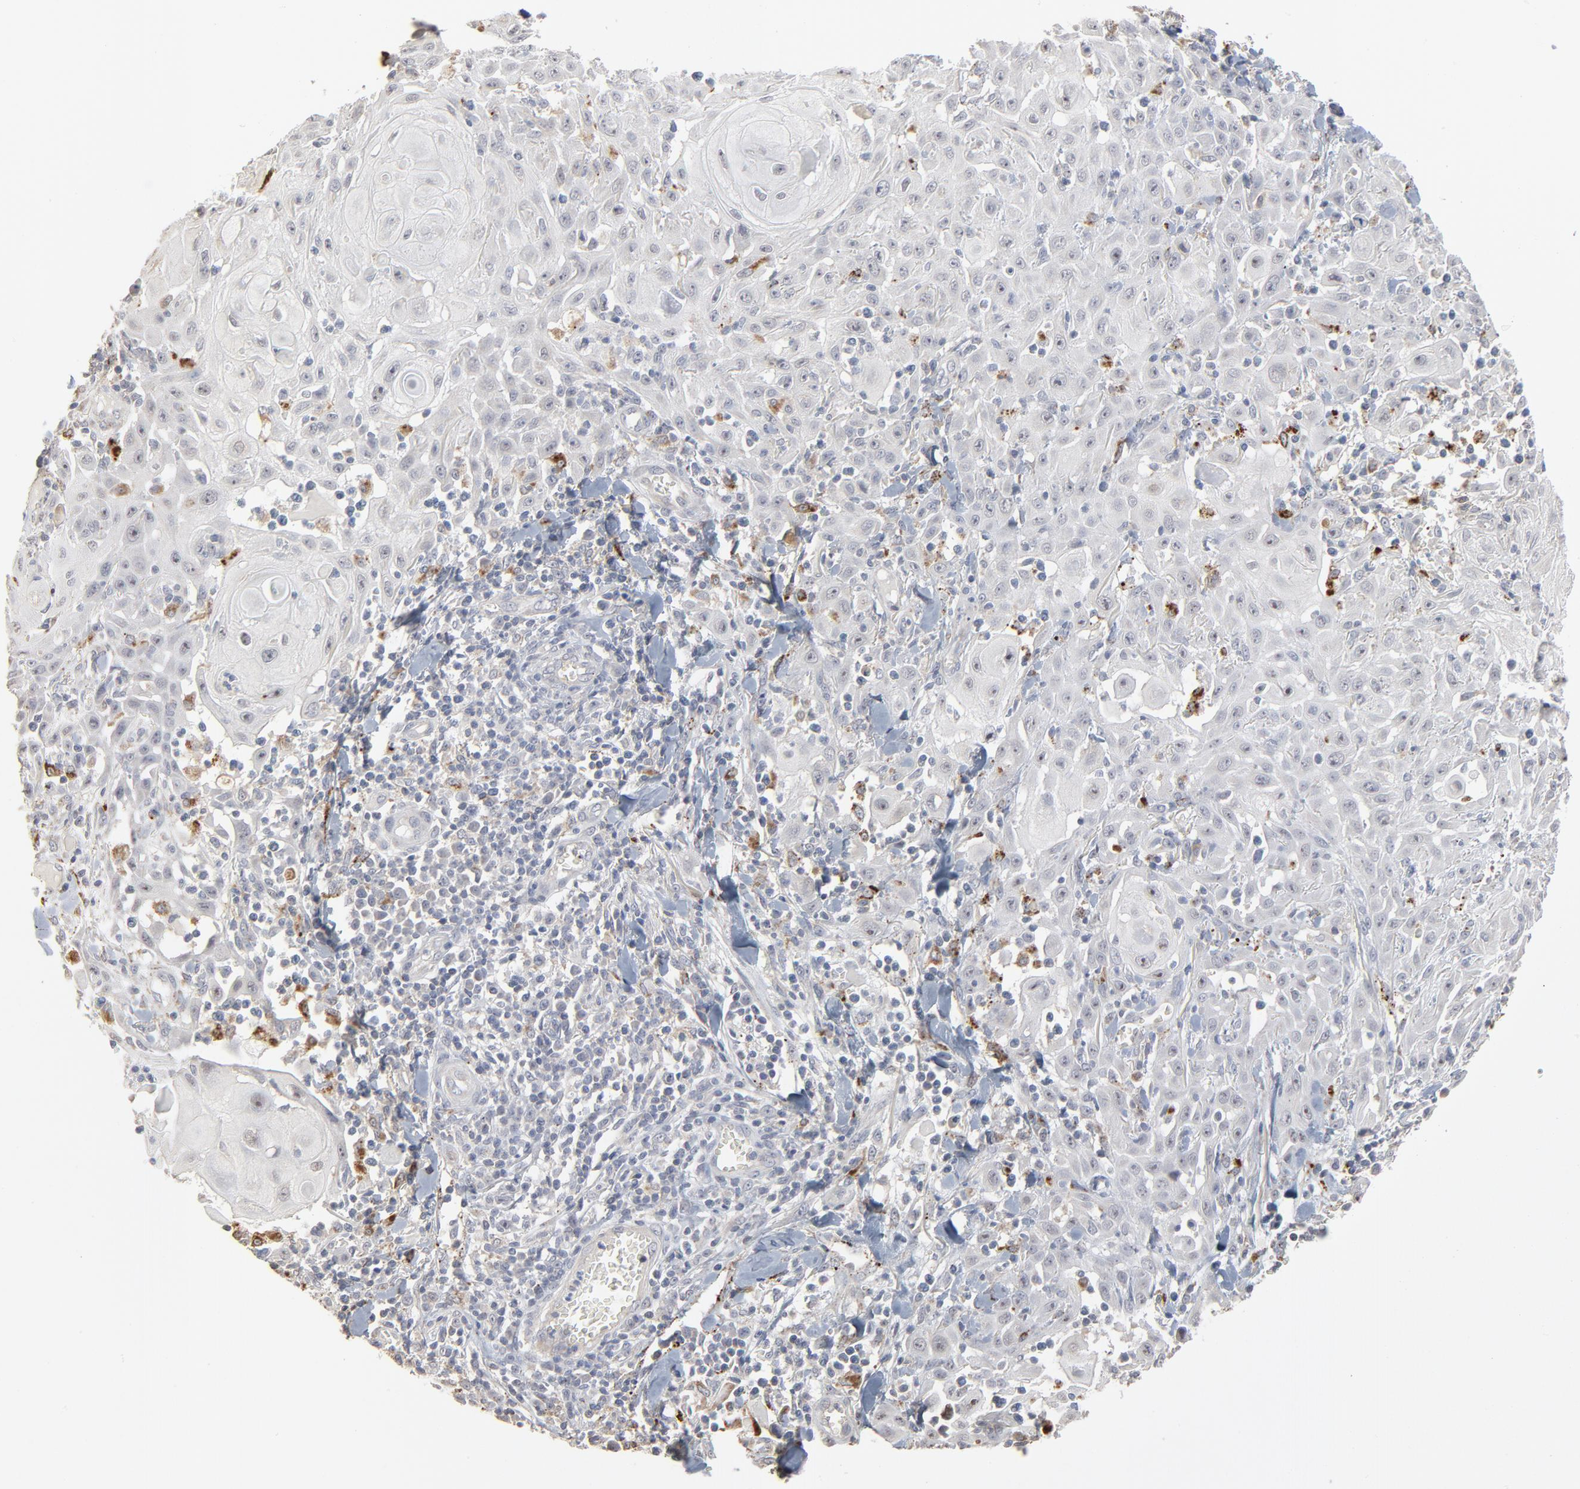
{"staining": {"intensity": "negative", "quantity": "none", "location": "none"}, "tissue": "skin cancer", "cell_type": "Tumor cells", "image_type": "cancer", "snomed": [{"axis": "morphology", "description": "Squamous cell carcinoma, NOS"}, {"axis": "topography", "description": "Skin"}], "caption": "Skin cancer (squamous cell carcinoma) stained for a protein using IHC reveals no staining tumor cells.", "gene": "POMT2", "patient": {"sex": "male", "age": 24}}